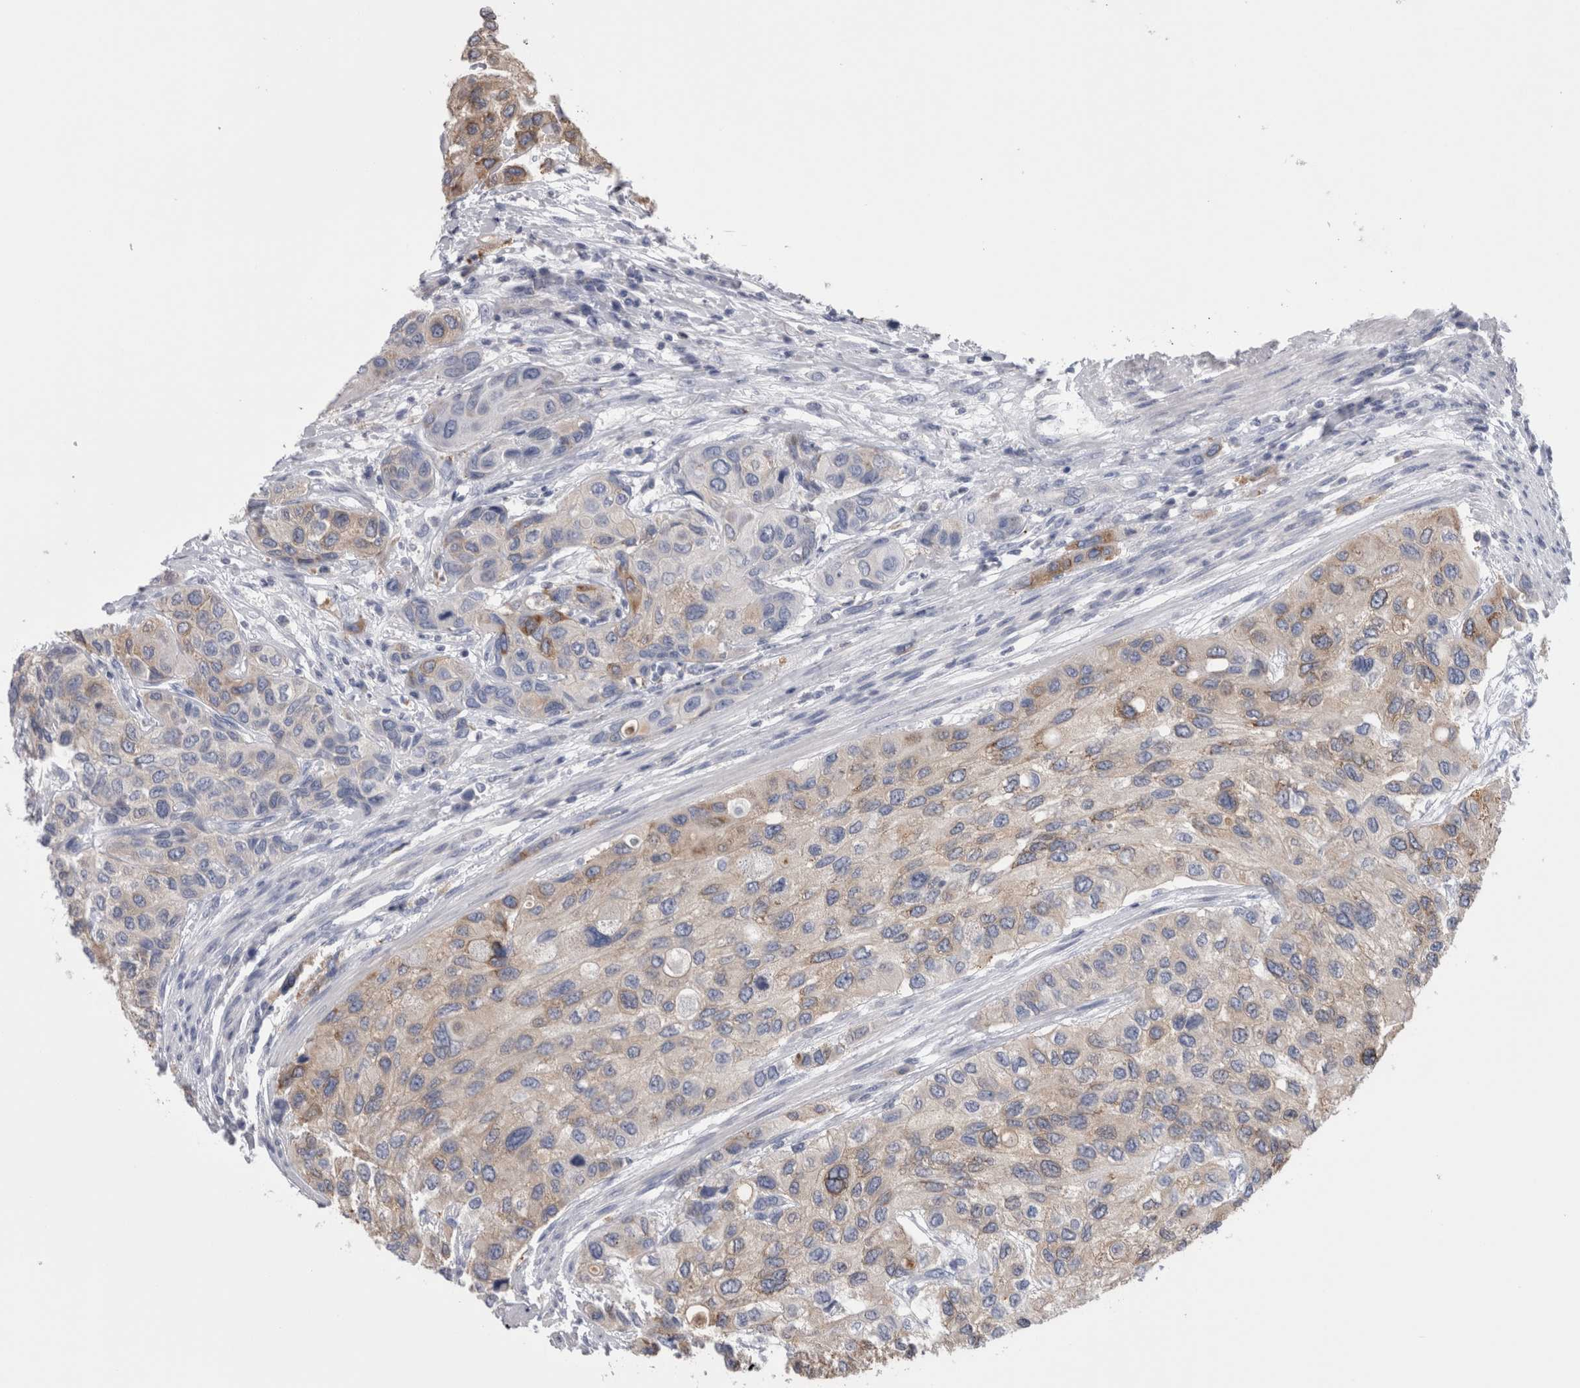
{"staining": {"intensity": "weak", "quantity": "25%-75%", "location": "cytoplasmic/membranous"}, "tissue": "urothelial cancer", "cell_type": "Tumor cells", "image_type": "cancer", "snomed": [{"axis": "morphology", "description": "Urothelial carcinoma, High grade"}, {"axis": "topography", "description": "Urinary bladder"}], "caption": "Human urothelial cancer stained for a protein (brown) displays weak cytoplasmic/membranous positive staining in about 25%-75% of tumor cells.", "gene": "DCTN6", "patient": {"sex": "female", "age": 56}}